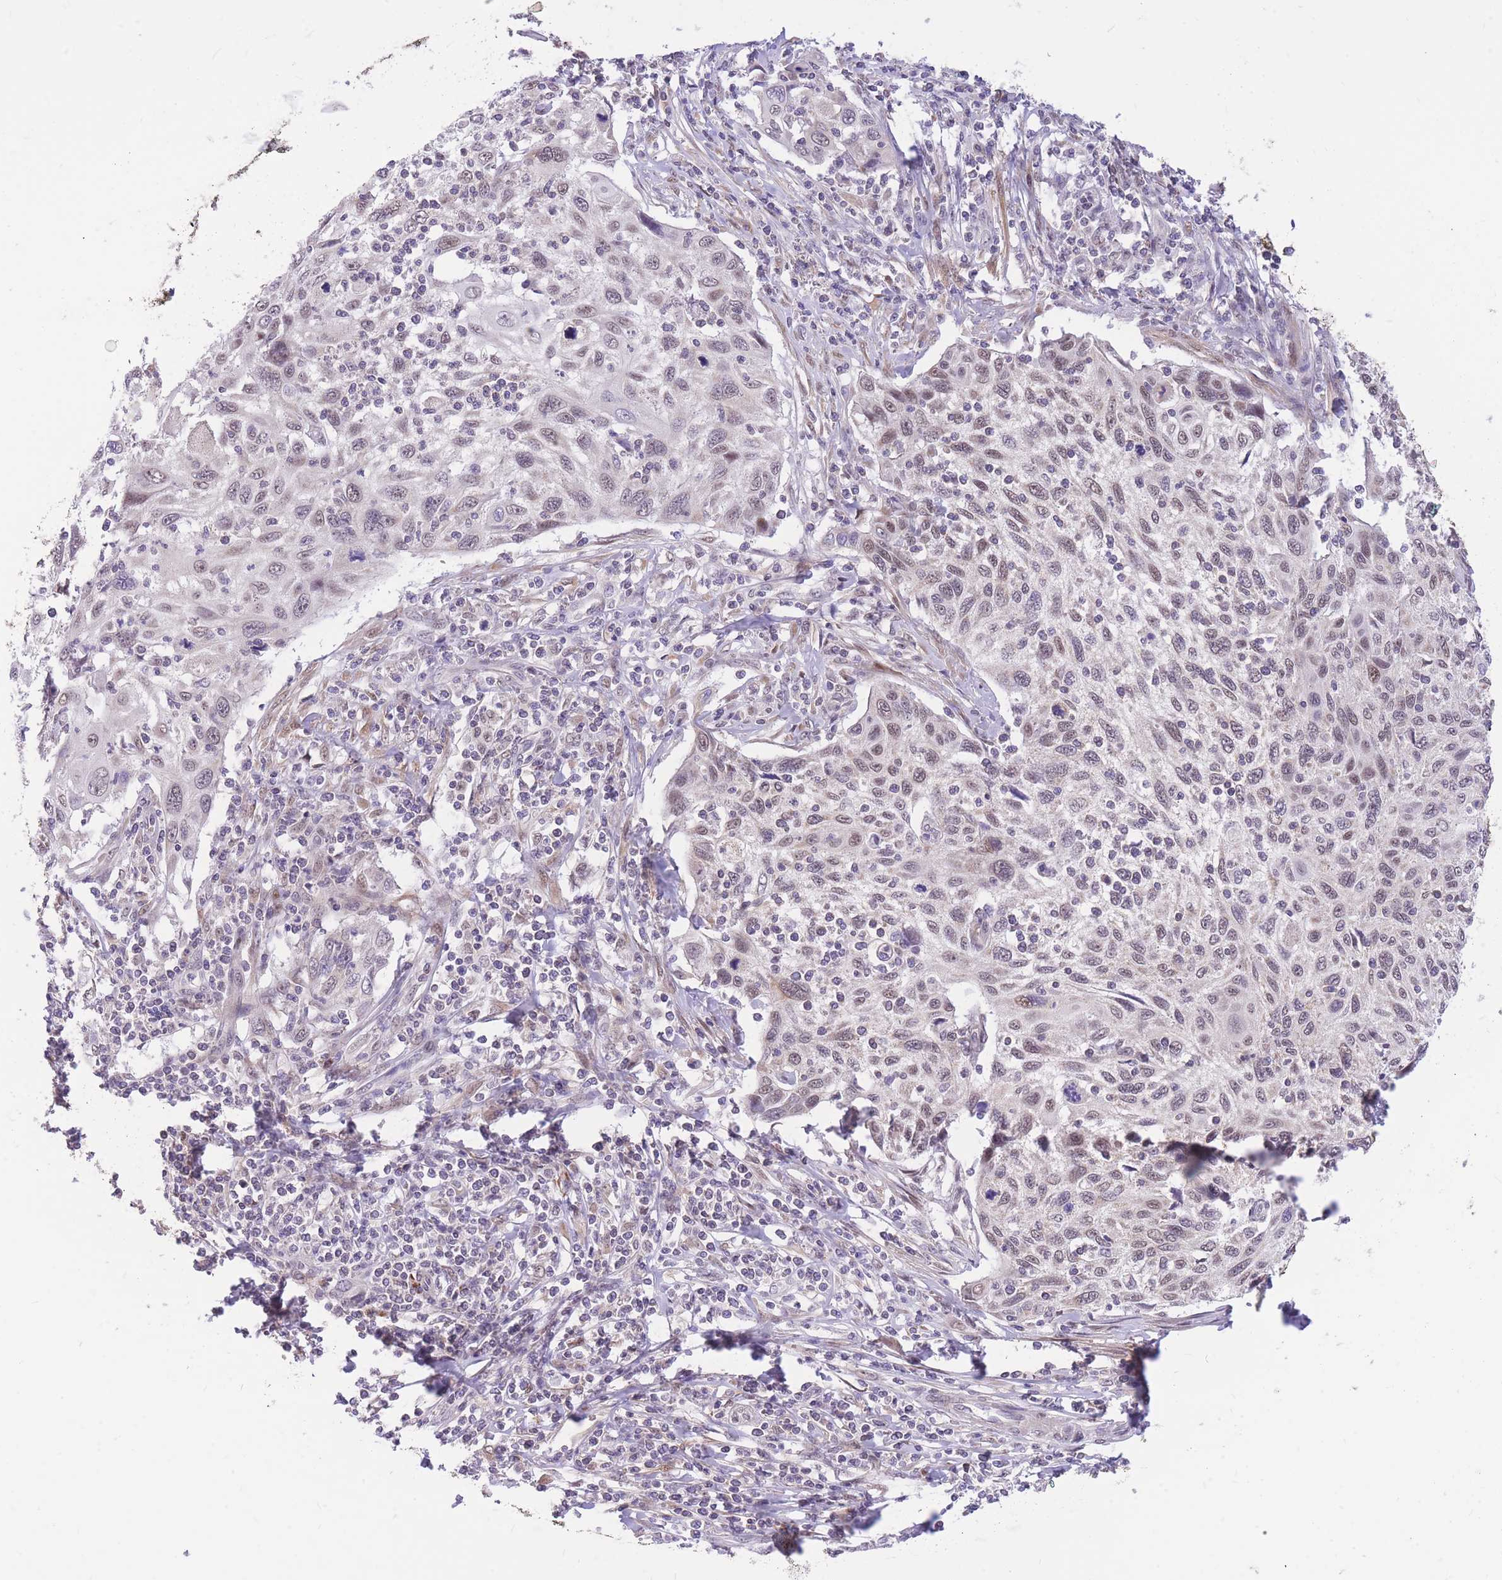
{"staining": {"intensity": "weak", "quantity": "25%-75%", "location": "cytoplasmic/membranous"}, "tissue": "cervical cancer", "cell_type": "Tumor cells", "image_type": "cancer", "snomed": [{"axis": "morphology", "description": "Squamous cell carcinoma, NOS"}, {"axis": "topography", "description": "Cervix"}], "caption": "Protein staining exhibits weak cytoplasmic/membranous staining in about 25%-75% of tumor cells in cervical cancer. (DAB IHC, brown staining for protein, blue staining for nuclei).", "gene": "MINDY2", "patient": {"sex": "female", "age": 70}}